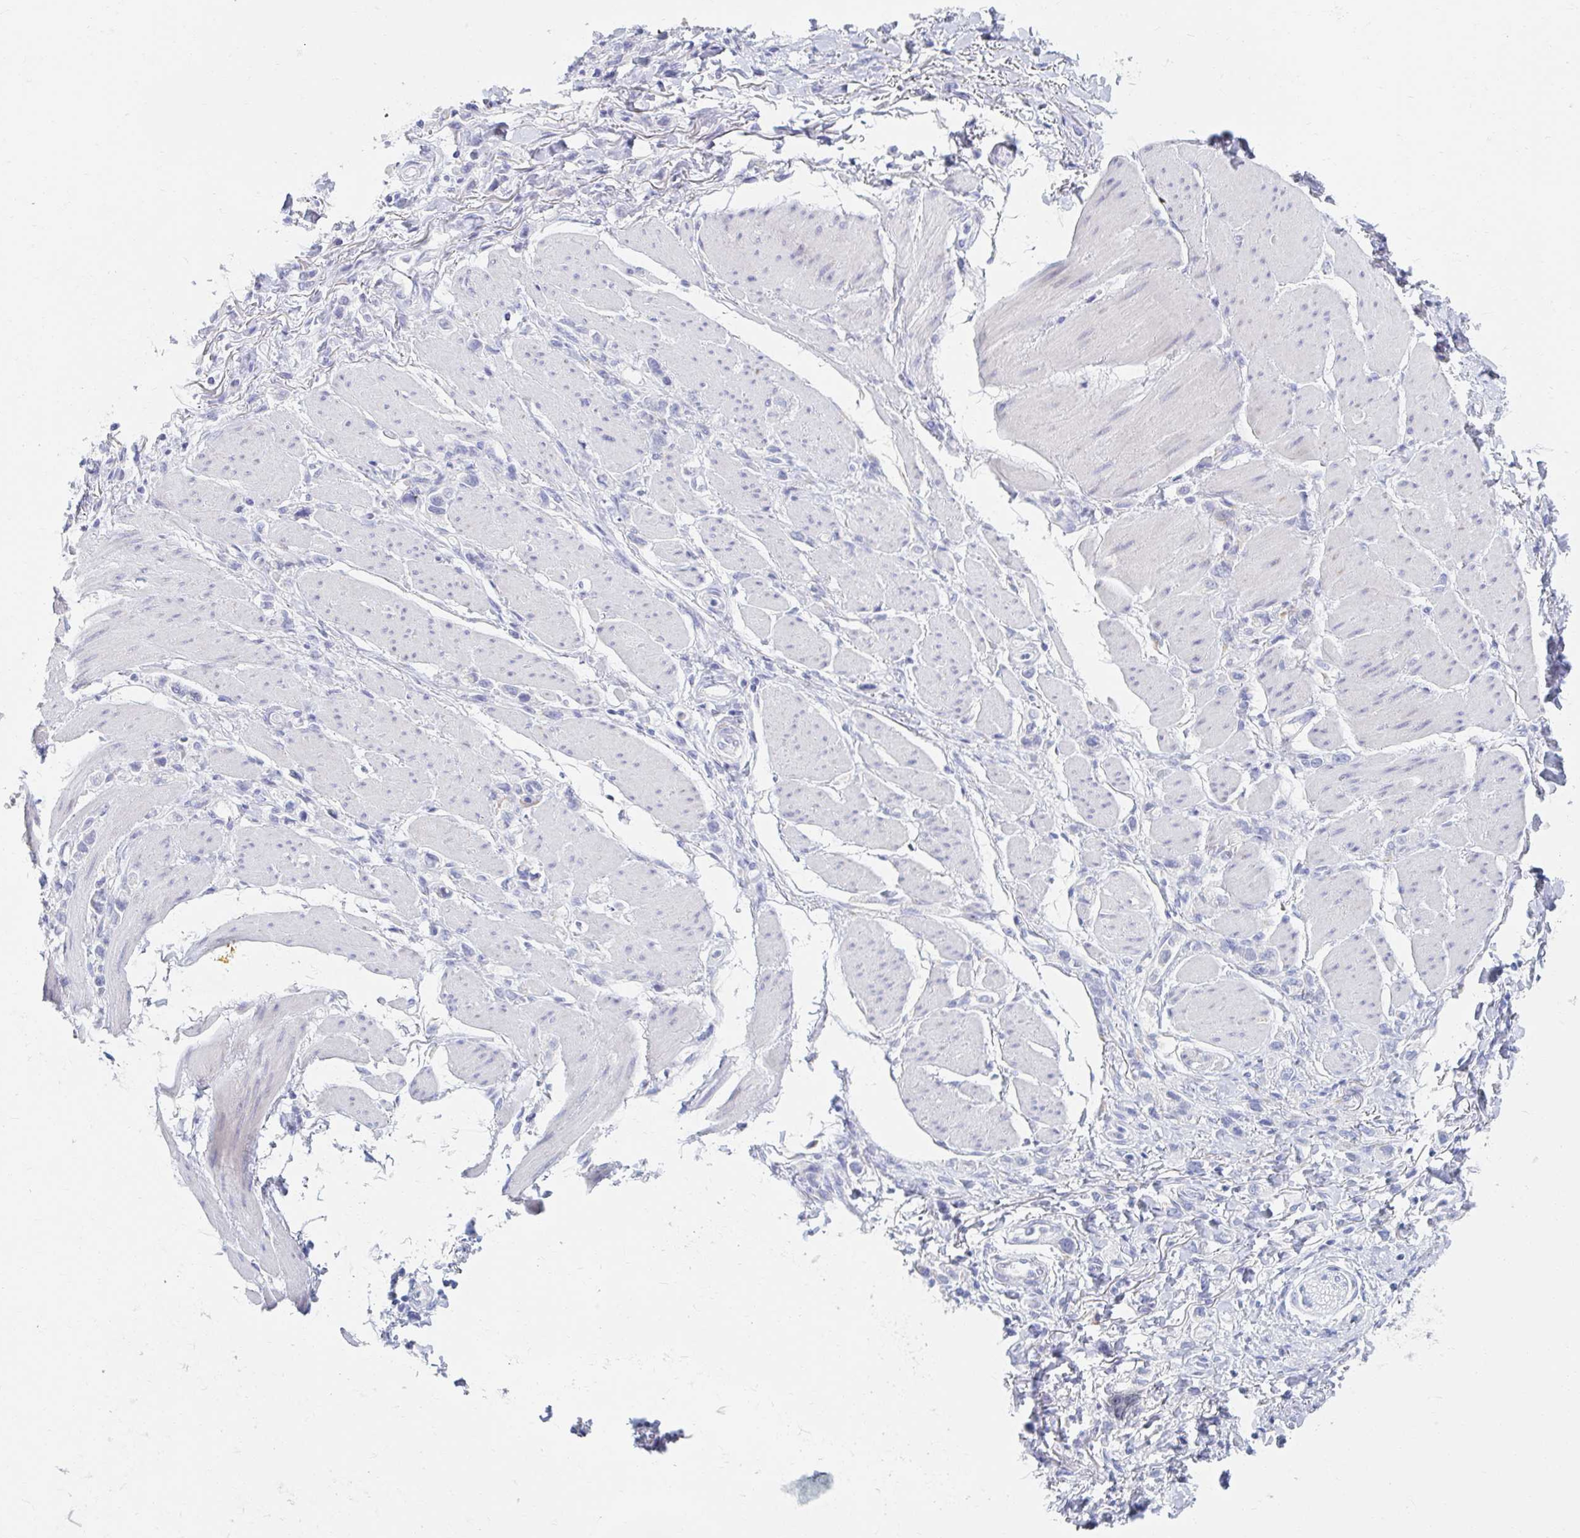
{"staining": {"intensity": "negative", "quantity": "none", "location": "none"}, "tissue": "stomach cancer", "cell_type": "Tumor cells", "image_type": "cancer", "snomed": [{"axis": "morphology", "description": "Adenocarcinoma, NOS"}, {"axis": "topography", "description": "Stomach"}], "caption": "IHC image of stomach cancer (adenocarcinoma) stained for a protein (brown), which displays no positivity in tumor cells. The staining was performed using DAB (3,3'-diaminobenzidine) to visualize the protein expression in brown, while the nuclei were stained in blue with hematoxylin (Magnification: 20x).", "gene": "MYLK2", "patient": {"sex": "female", "age": 65}}